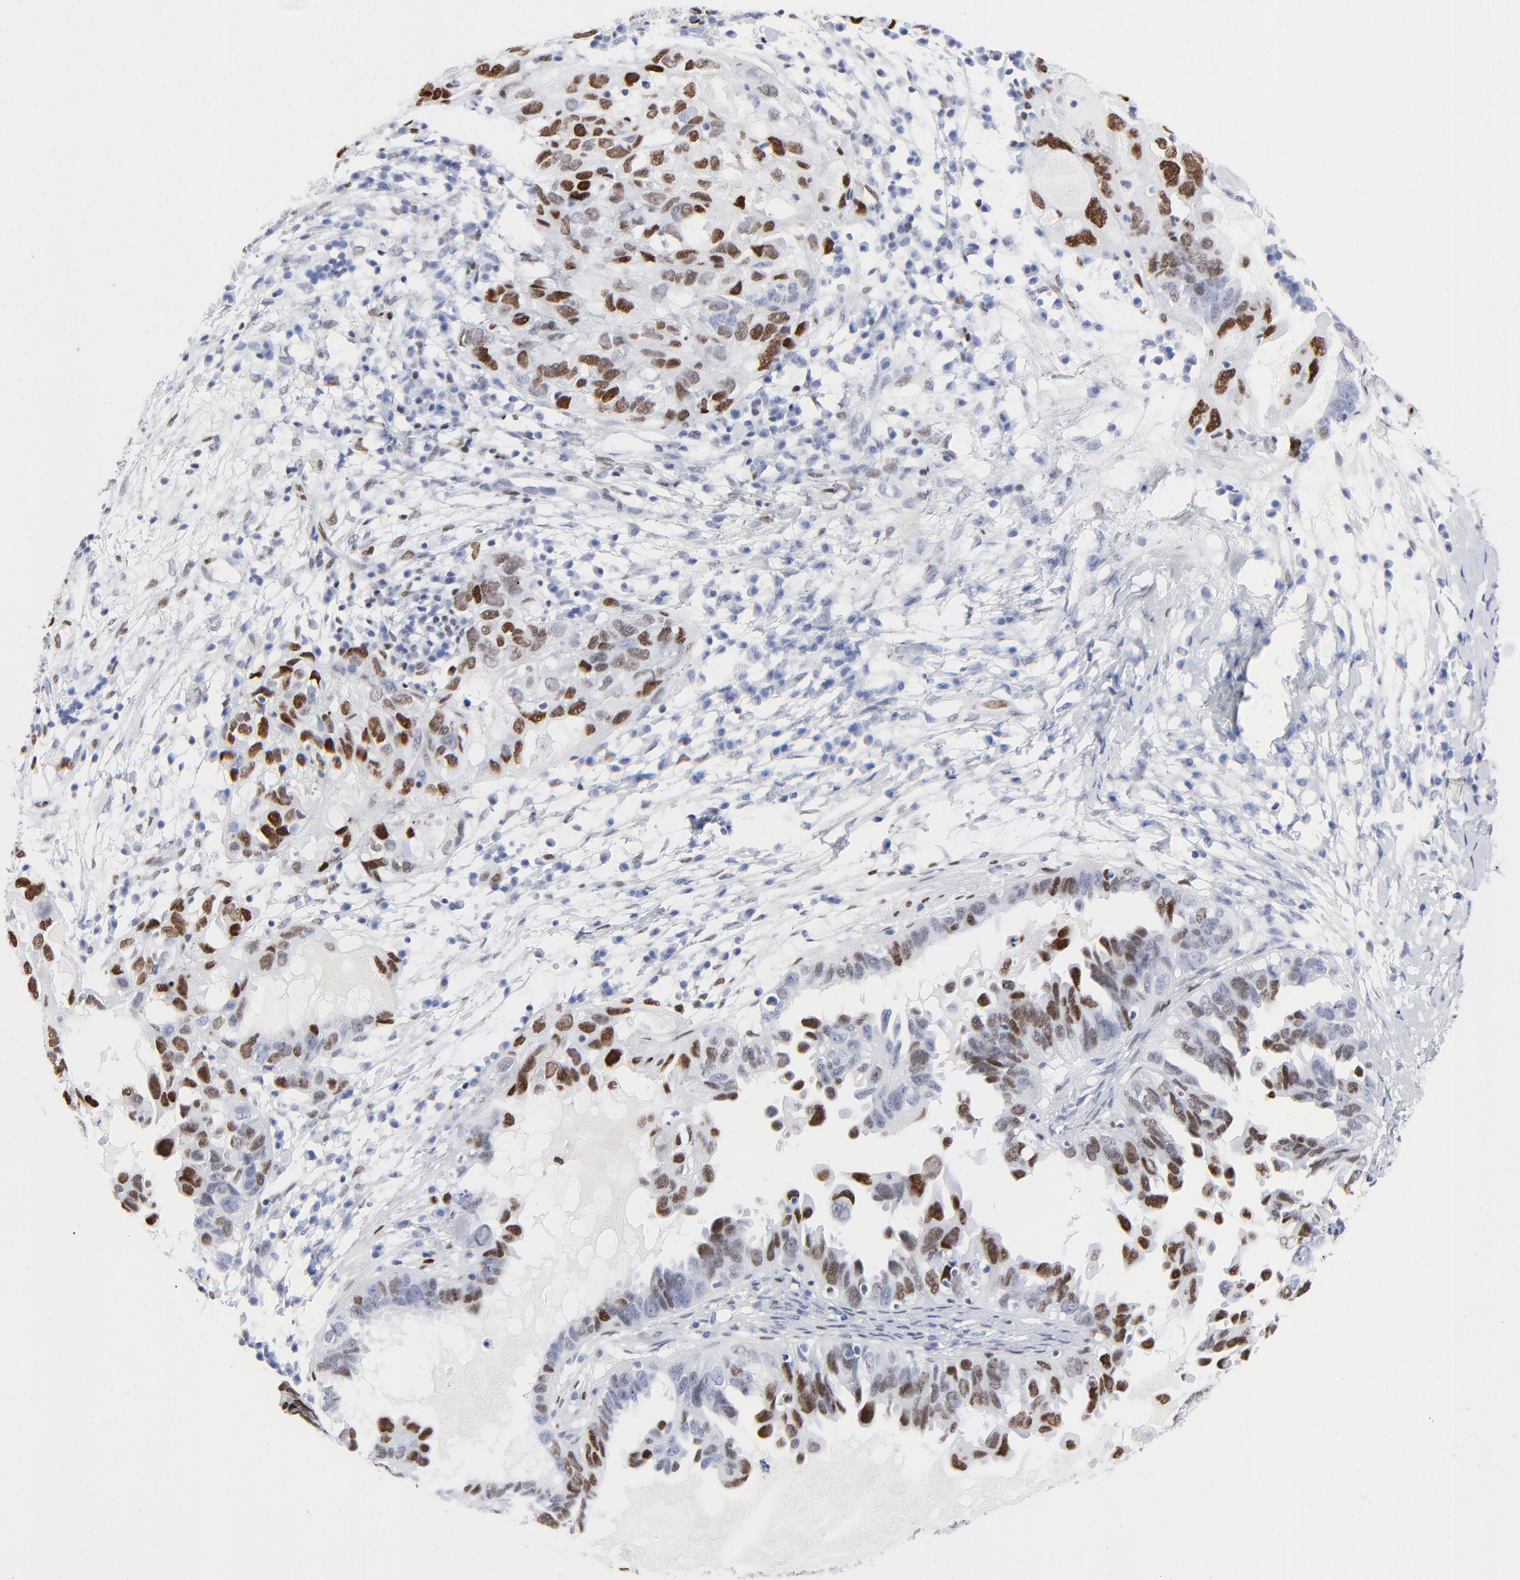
{"staining": {"intensity": "strong", "quantity": ">75%", "location": "nuclear"}, "tissue": "ovarian cancer", "cell_type": "Tumor cells", "image_type": "cancer", "snomed": [{"axis": "morphology", "description": "Cystadenocarcinoma, serous, NOS"}, {"axis": "topography", "description": "Ovary"}], "caption": "Protein positivity by immunohistochemistry displays strong nuclear positivity in approximately >75% of tumor cells in ovarian cancer. (Stains: DAB (3,3'-diaminobenzidine) in brown, nuclei in blue, Microscopy: brightfield microscopy at high magnification).", "gene": "JUN", "patient": {"sex": "female", "age": 82}}